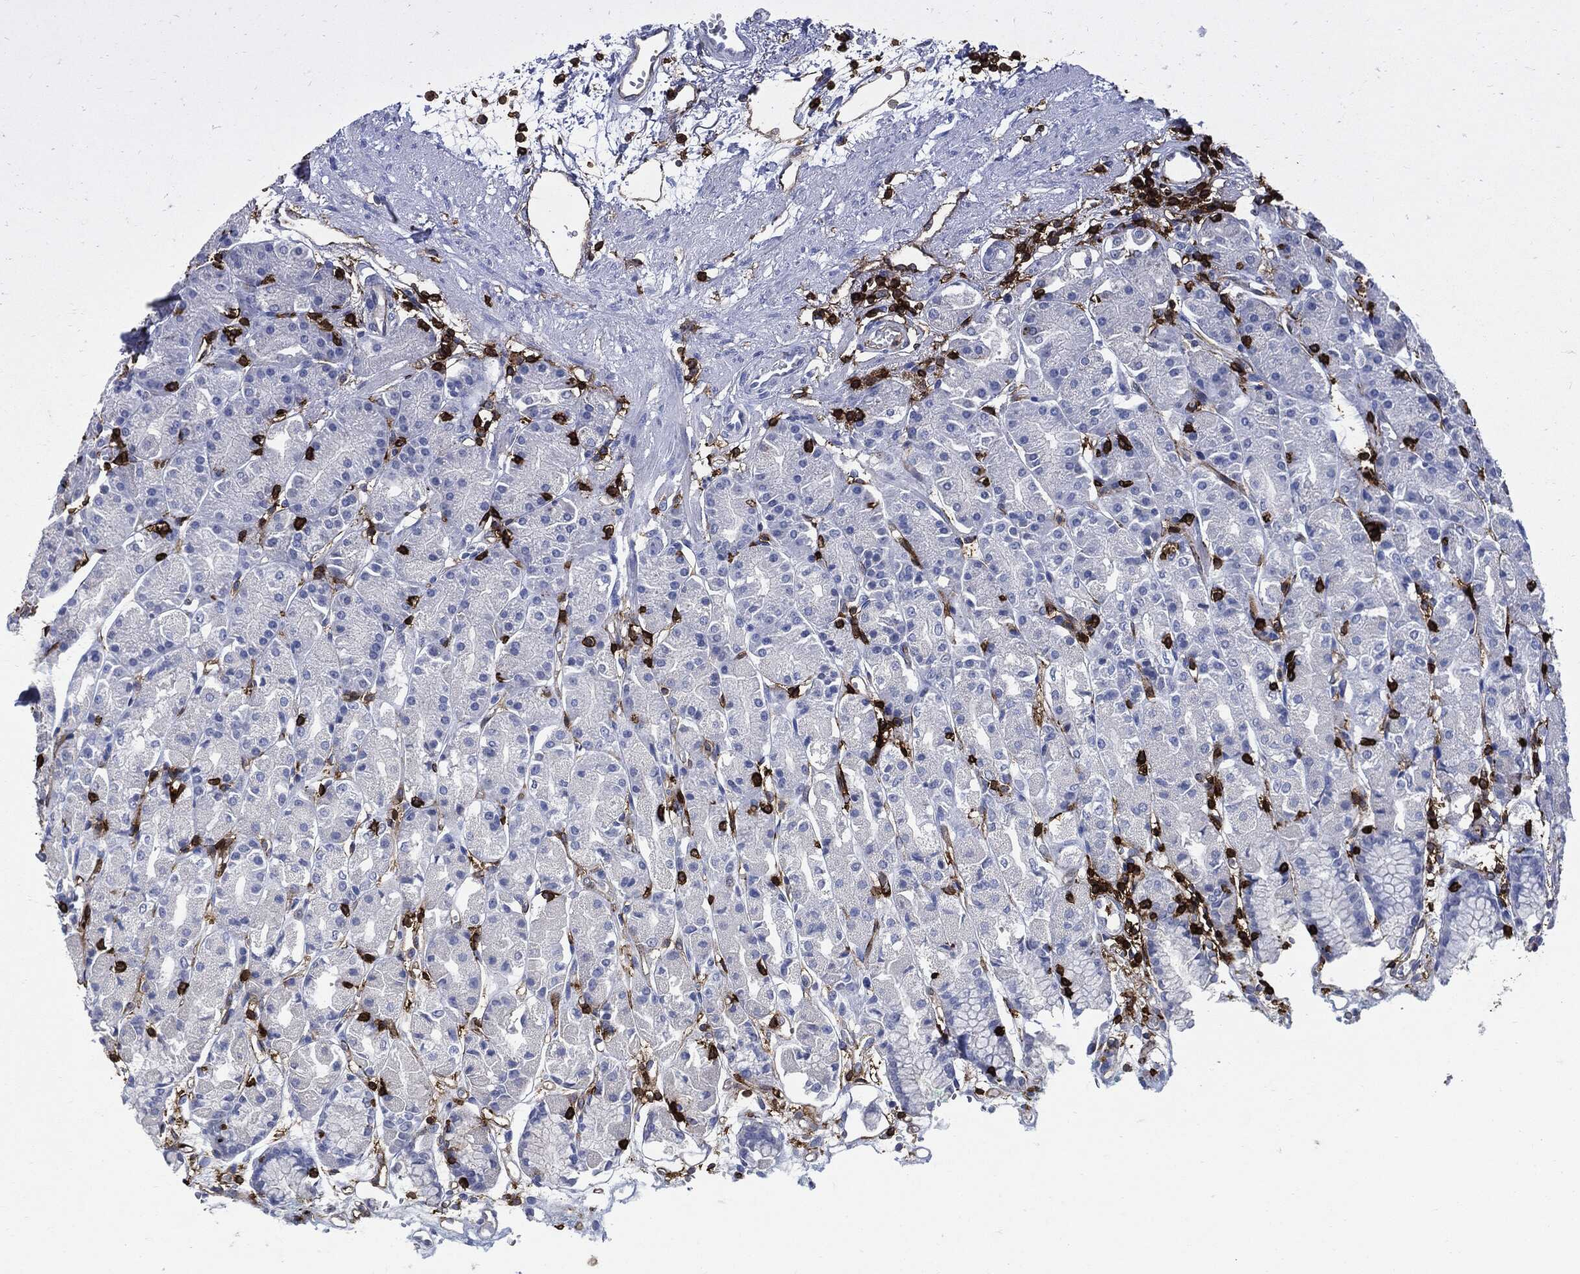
{"staining": {"intensity": "negative", "quantity": "none", "location": "none"}, "tissue": "stomach", "cell_type": "Glandular cells", "image_type": "normal", "snomed": [{"axis": "morphology", "description": "Normal tissue, NOS"}, {"axis": "morphology", "description": "Adenocarcinoma, NOS"}, {"axis": "topography", "description": "Stomach"}], "caption": "High magnification brightfield microscopy of unremarkable stomach stained with DAB (3,3'-diaminobenzidine) (brown) and counterstained with hematoxylin (blue): glandular cells show no significant positivity.", "gene": "PTPRC", "patient": {"sex": "female", "age": 81}}